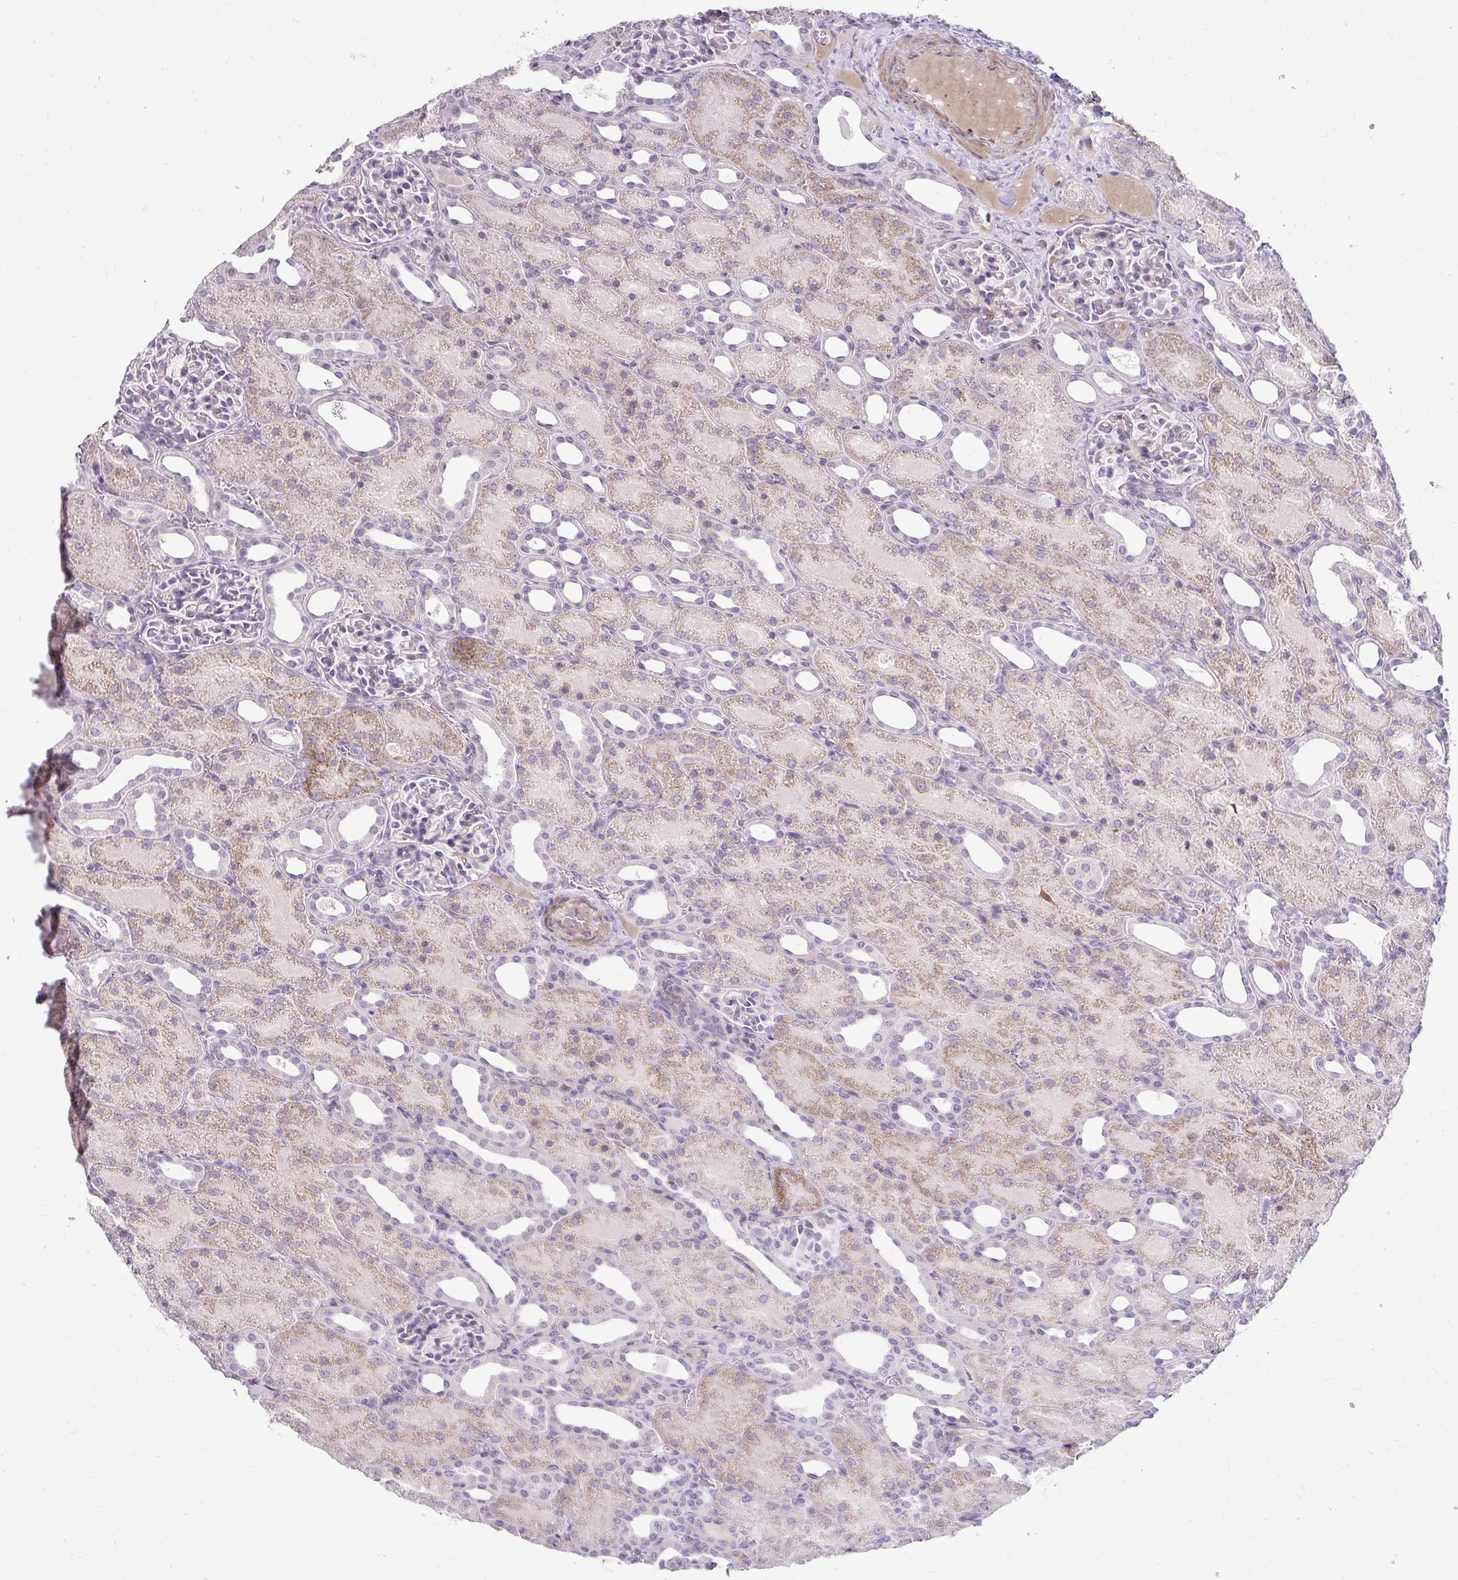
{"staining": {"intensity": "negative", "quantity": "none", "location": "none"}, "tissue": "kidney", "cell_type": "Cells in glomeruli", "image_type": "normal", "snomed": [{"axis": "morphology", "description": "Normal tissue, NOS"}, {"axis": "topography", "description": "Kidney"}], "caption": "DAB immunohistochemical staining of unremarkable human kidney shows no significant staining in cells in glomeruli. (Immunohistochemistry, brightfield microscopy, high magnification).", "gene": "SLC30A3", "patient": {"sex": "male", "age": 2}}